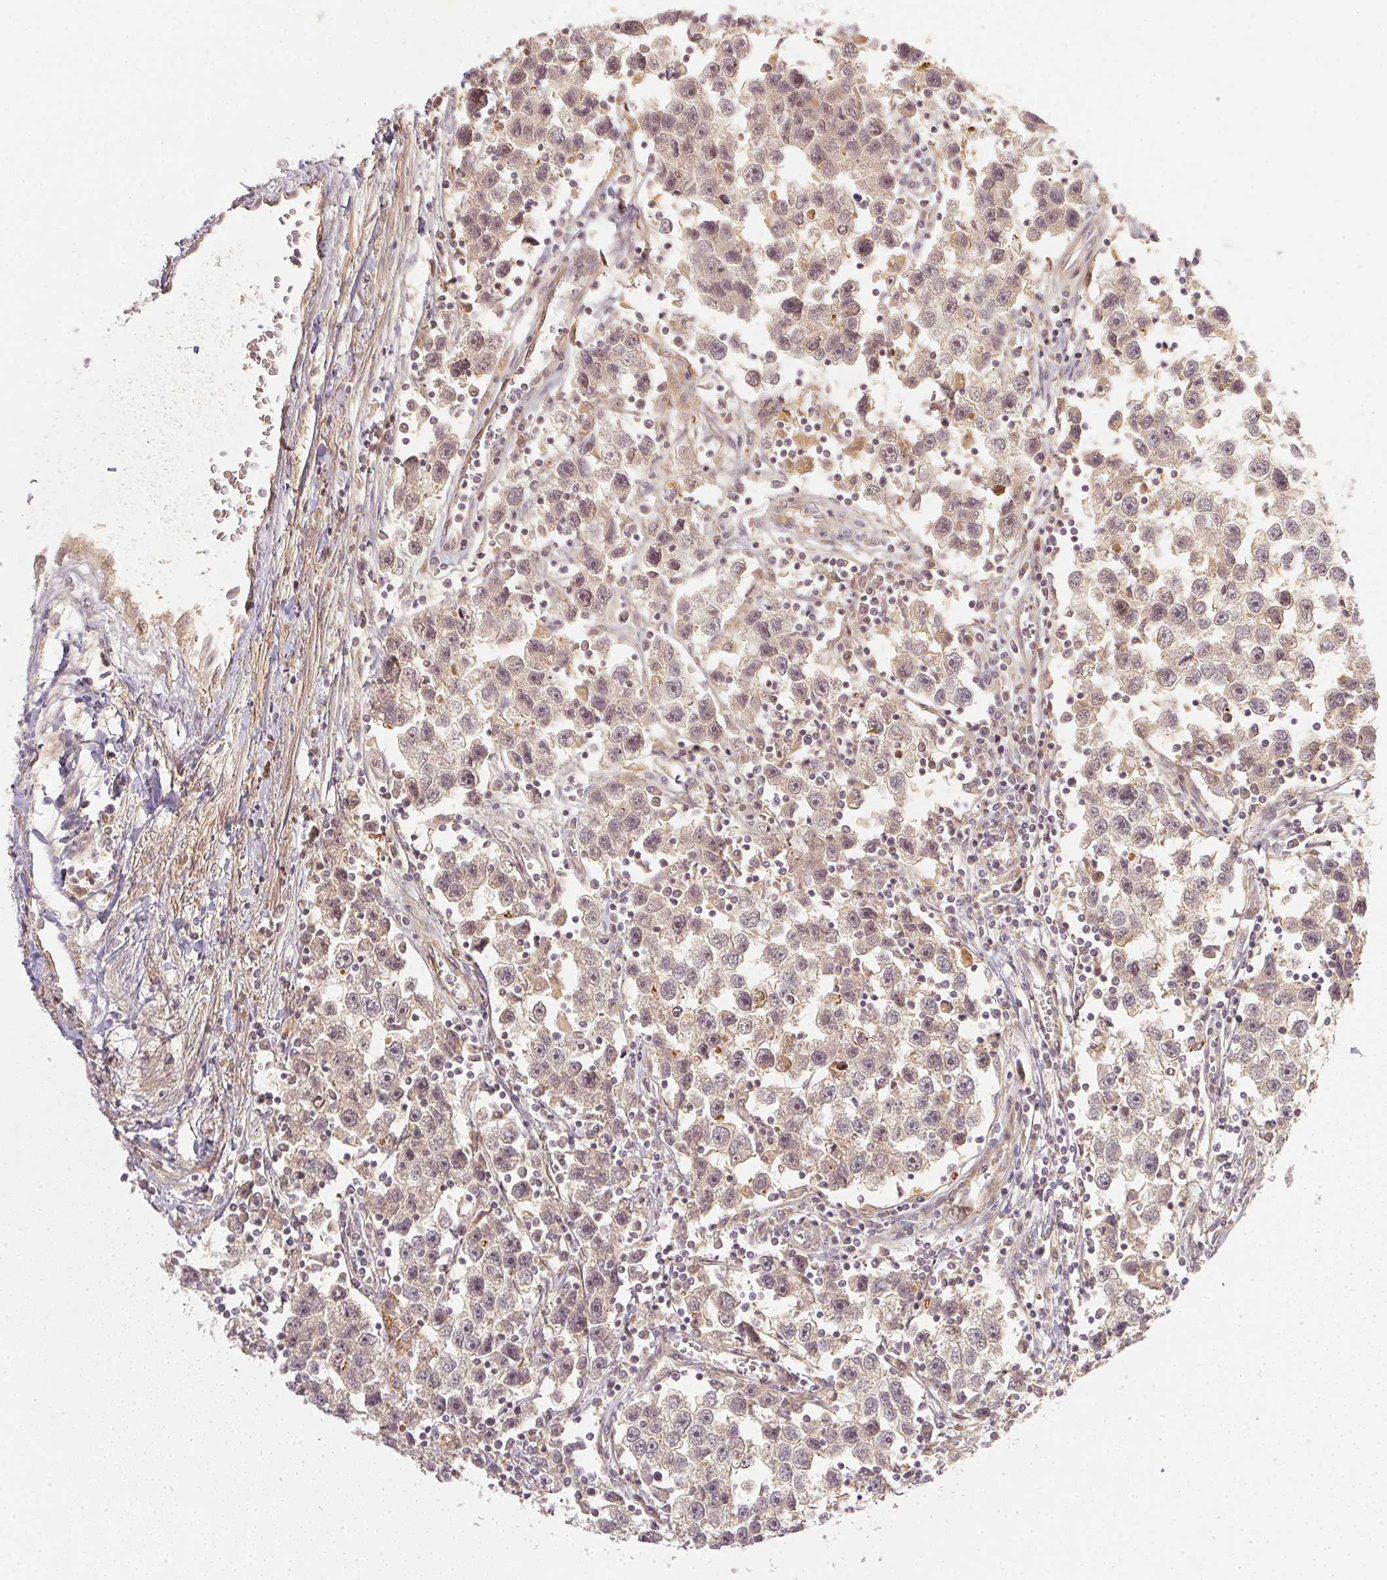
{"staining": {"intensity": "negative", "quantity": "none", "location": "none"}, "tissue": "testis cancer", "cell_type": "Tumor cells", "image_type": "cancer", "snomed": [{"axis": "morphology", "description": "Seminoma, NOS"}, {"axis": "topography", "description": "Testis"}], "caption": "The histopathology image exhibits no significant staining in tumor cells of testis cancer (seminoma).", "gene": "SERPINE1", "patient": {"sex": "male", "age": 30}}